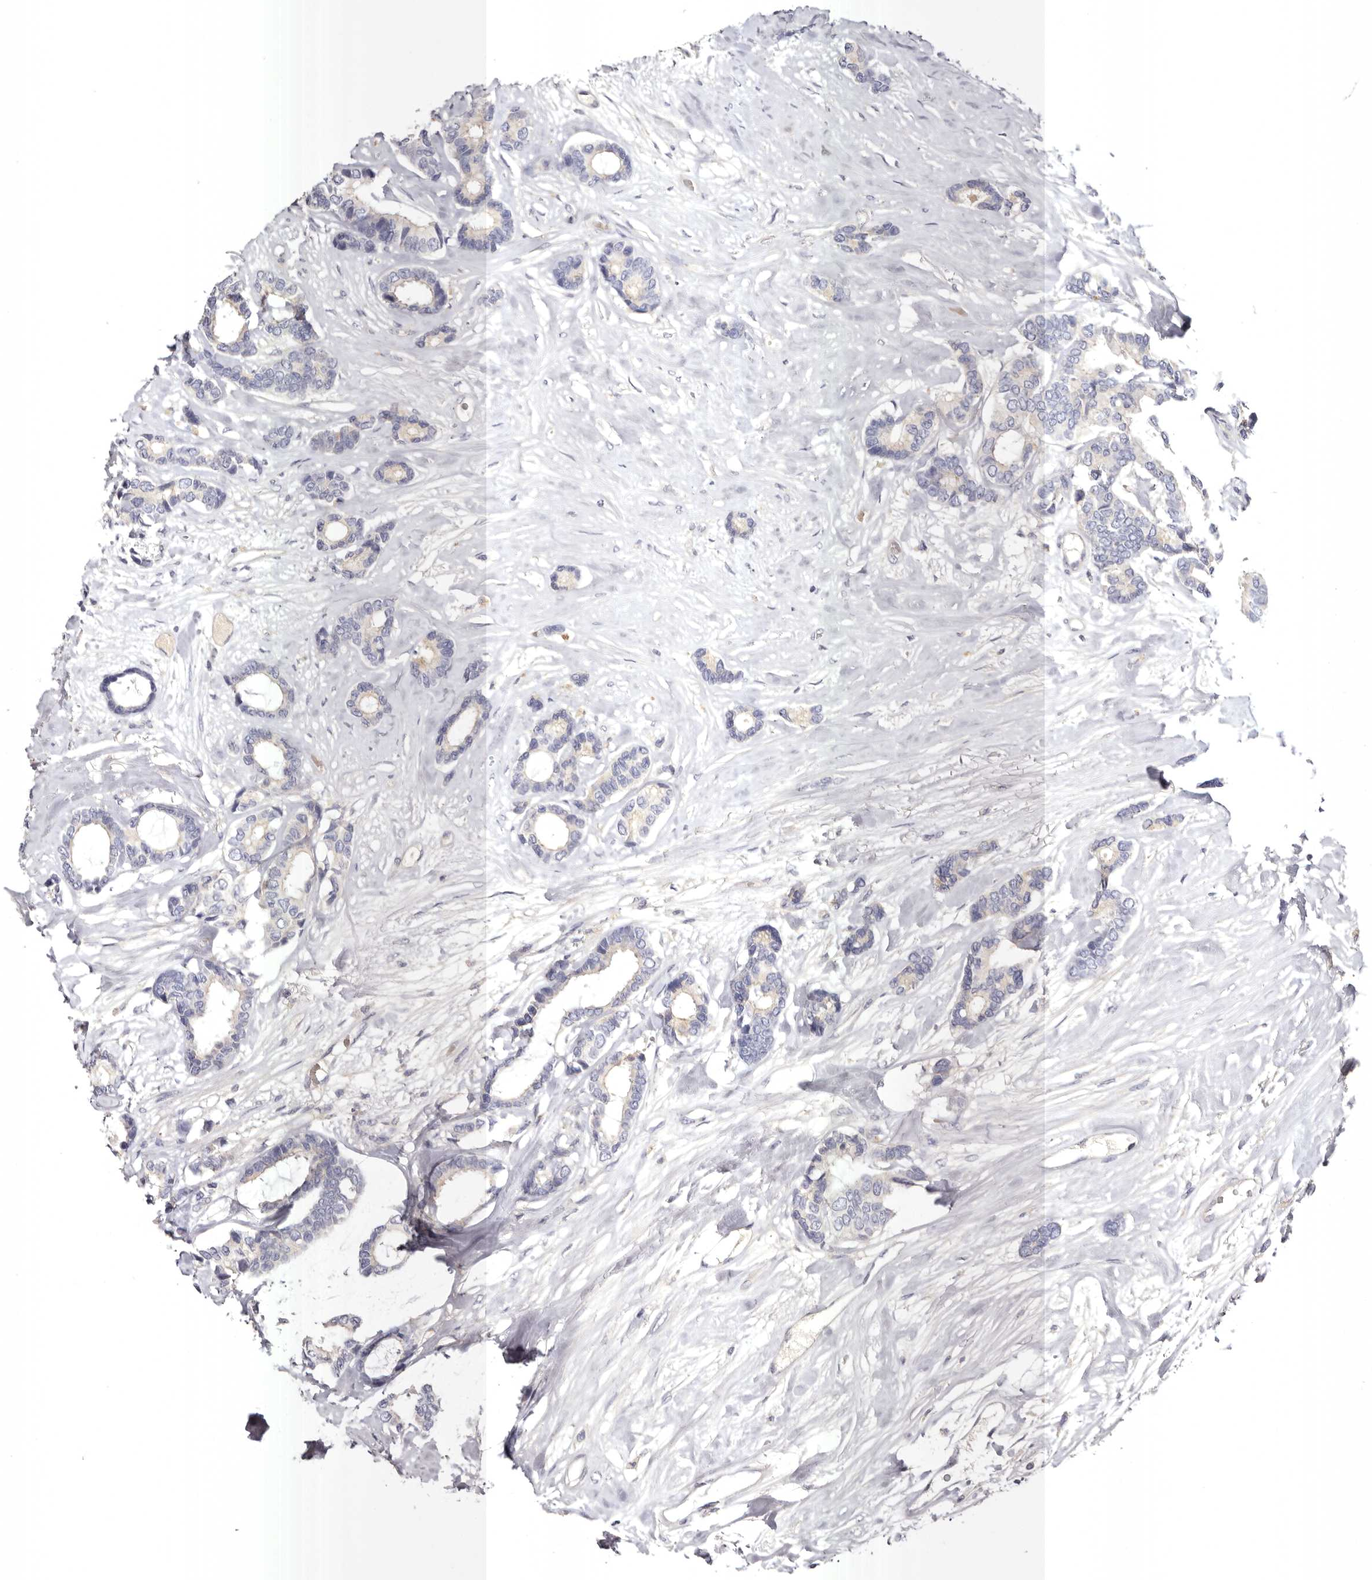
{"staining": {"intensity": "negative", "quantity": "none", "location": "none"}, "tissue": "breast cancer", "cell_type": "Tumor cells", "image_type": "cancer", "snomed": [{"axis": "morphology", "description": "Duct carcinoma"}, {"axis": "topography", "description": "Breast"}], "caption": "Tumor cells show no significant protein staining in breast cancer.", "gene": "S1PR5", "patient": {"sex": "female", "age": 87}}